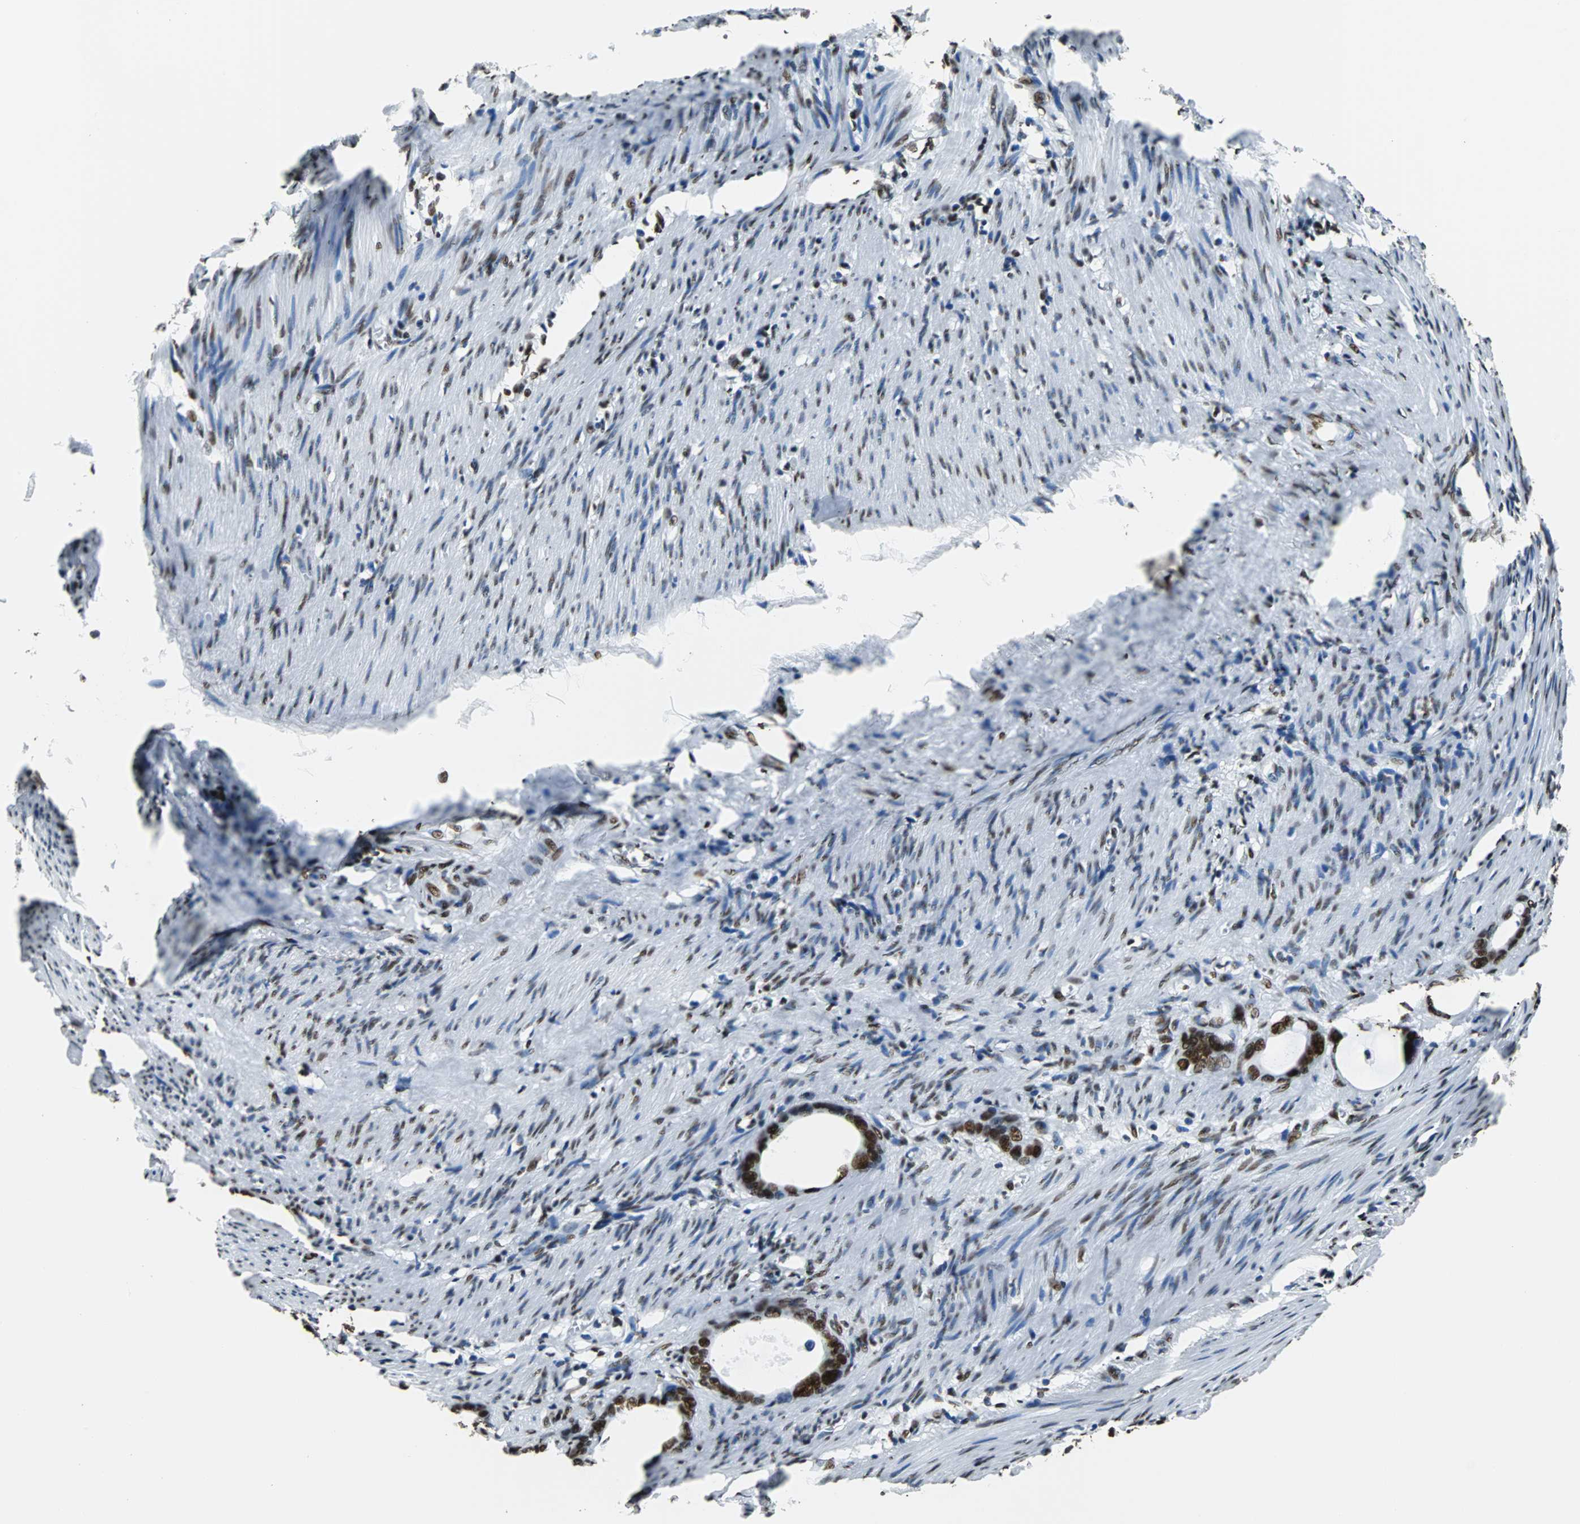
{"staining": {"intensity": "strong", "quantity": ">75%", "location": "nuclear"}, "tissue": "stomach cancer", "cell_type": "Tumor cells", "image_type": "cancer", "snomed": [{"axis": "morphology", "description": "Adenocarcinoma, NOS"}, {"axis": "topography", "description": "Stomach"}], "caption": "Strong nuclear positivity for a protein is identified in about >75% of tumor cells of adenocarcinoma (stomach) using immunohistochemistry (IHC).", "gene": "FUBP1", "patient": {"sex": "female", "age": 75}}